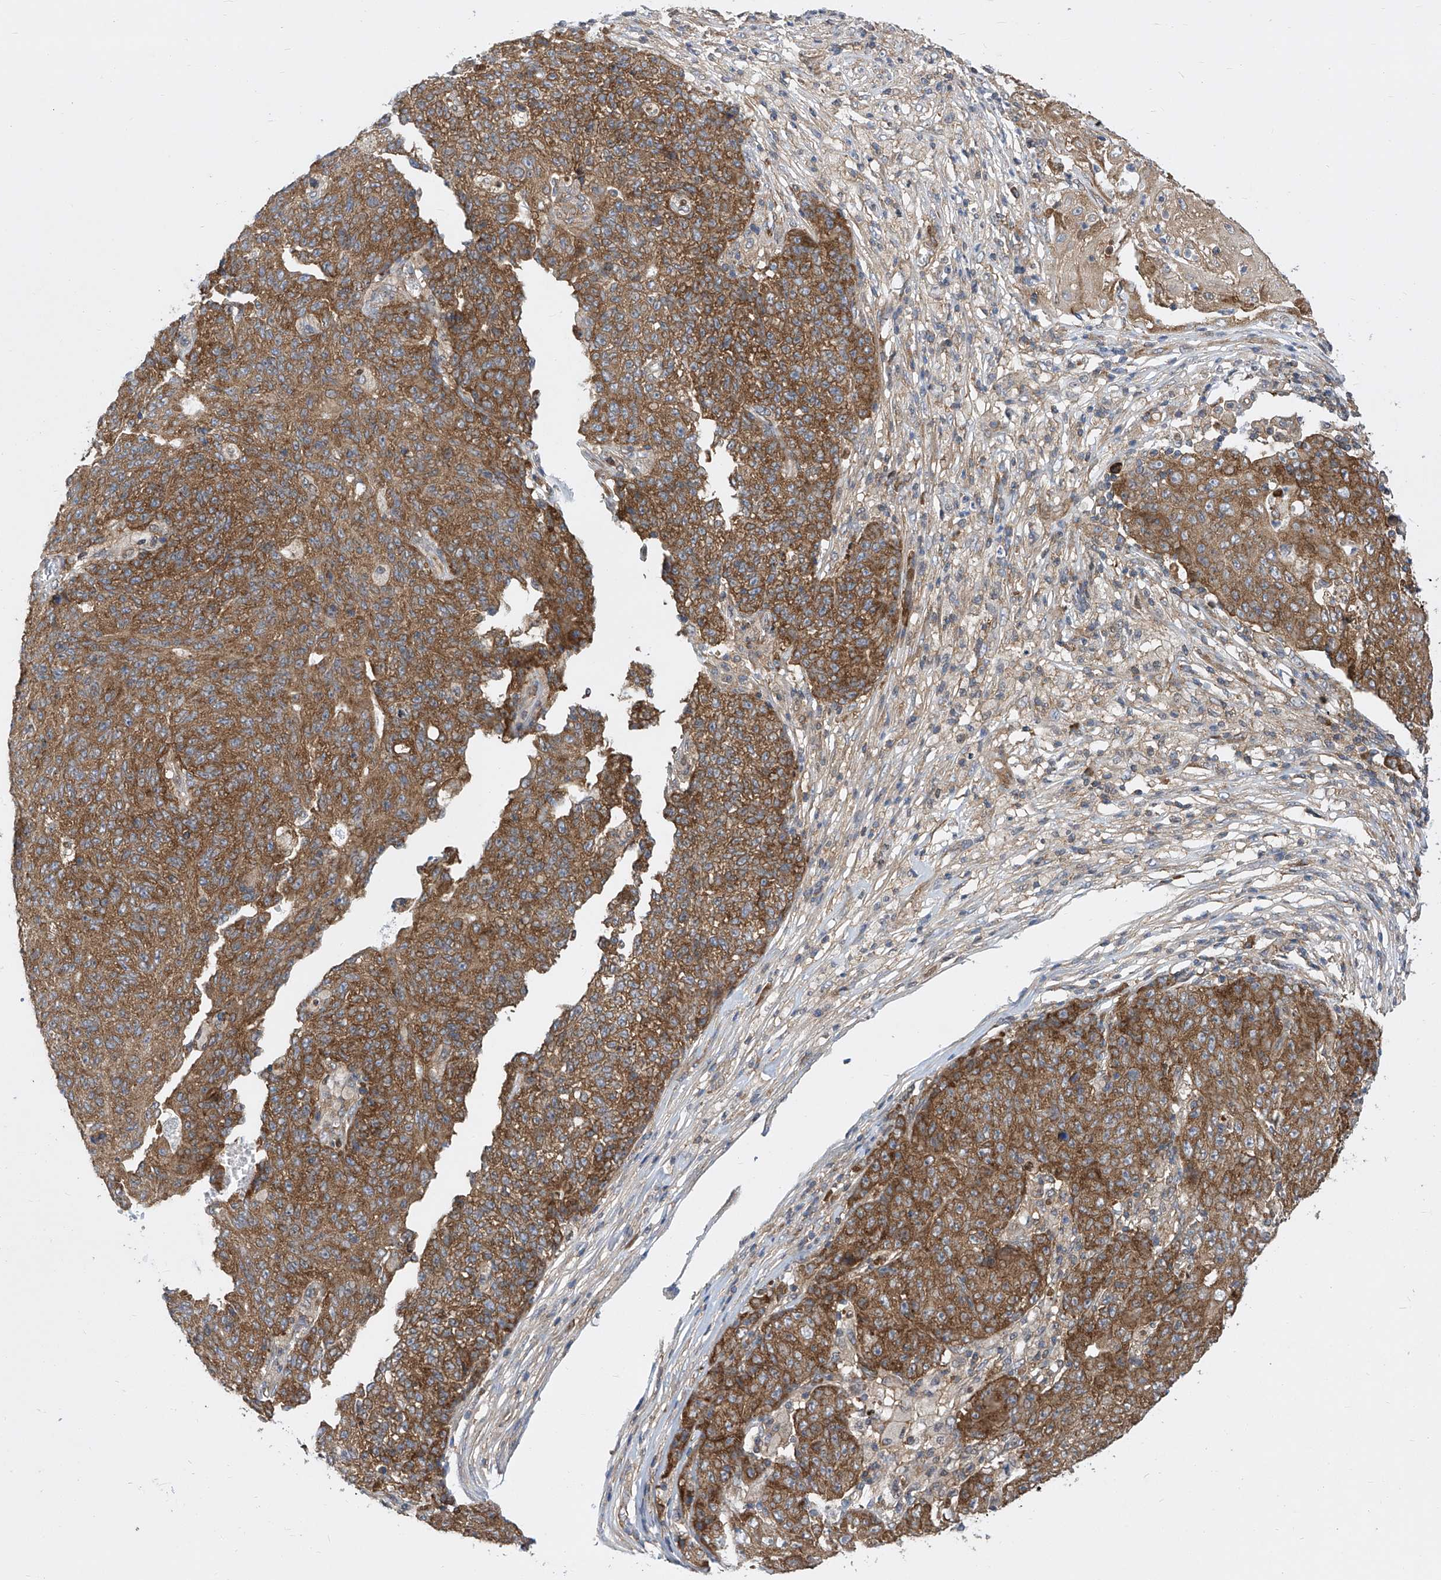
{"staining": {"intensity": "moderate", "quantity": ">75%", "location": "cytoplasmic/membranous"}, "tissue": "ovarian cancer", "cell_type": "Tumor cells", "image_type": "cancer", "snomed": [{"axis": "morphology", "description": "Carcinoma, endometroid"}, {"axis": "topography", "description": "Ovary"}], "caption": "DAB (3,3'-diaminobenzidine) immunohistochemical staining of human endometroid carcinoma (ovarian) exhibits moderate cytoplasmic/membranous protein positivity in approximately >75% of tumor cells.", "gene": "EIF3M", "patient": {"sex": "female", "age": 42}}